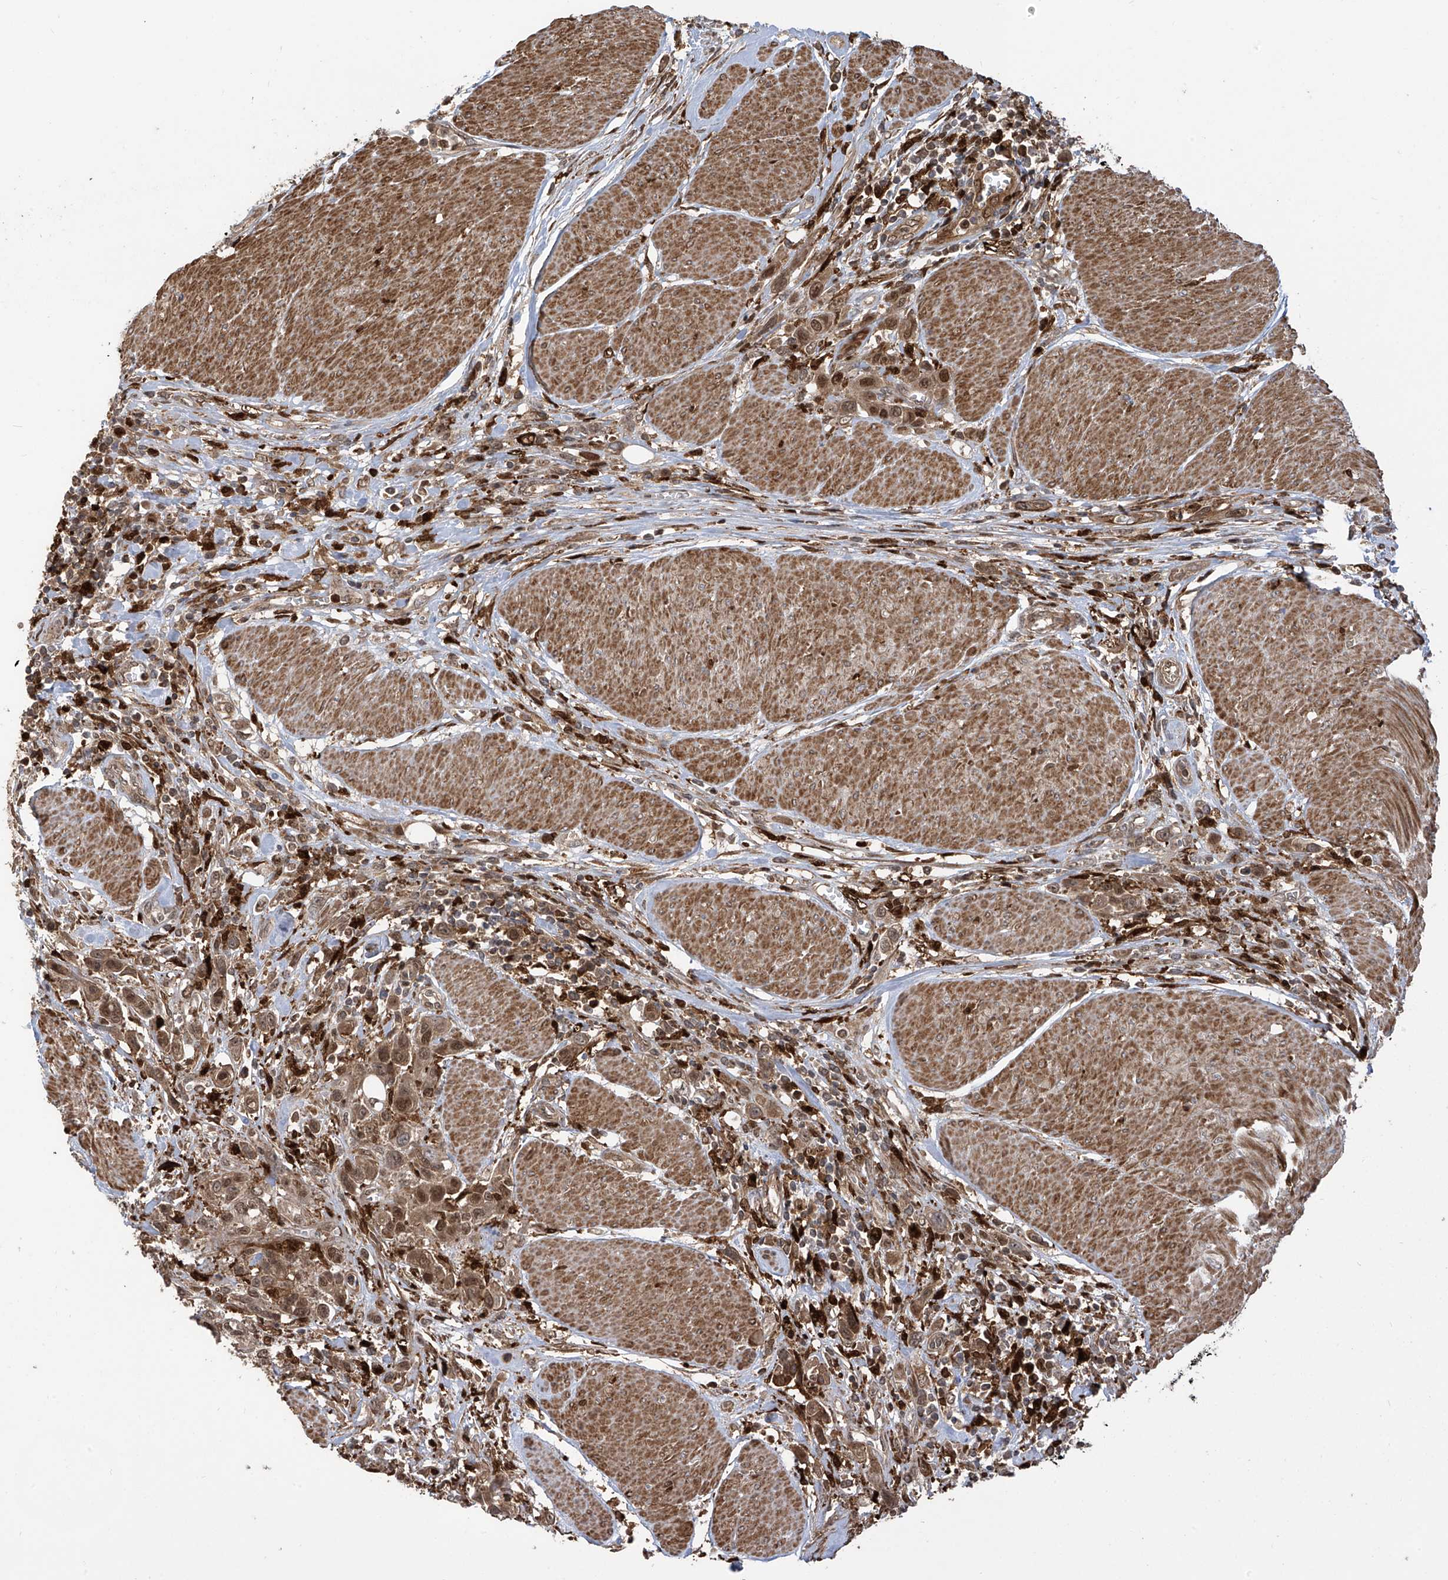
{"staining": {"intensity": "moderate", "quantity": ">75%", "location": "cytoplasmic/membranous,nuclear"}, "tissue": "urothelial cancer", "cell_type": "Tumor cells", "image_type": "cancer", "snomed": [{"axis": "morphology", "description": "Urothelial carcinoma, High grade"}, {"axis": "topography", "description": "Urinary bladder"}], "caption": "A micrograph of human high-grade urothelial carcinoma stained for a protein demonstrates moderate cytoplasmic/membranous and nuclear brown staining in tumor cells. The staining is performed using DAB brown chromogen to label protein expression. The nuclei are counter-stained blue using hematoxylin.", "gene": "ATAD2B", "patient": {"sex": "male", "age": 50}}